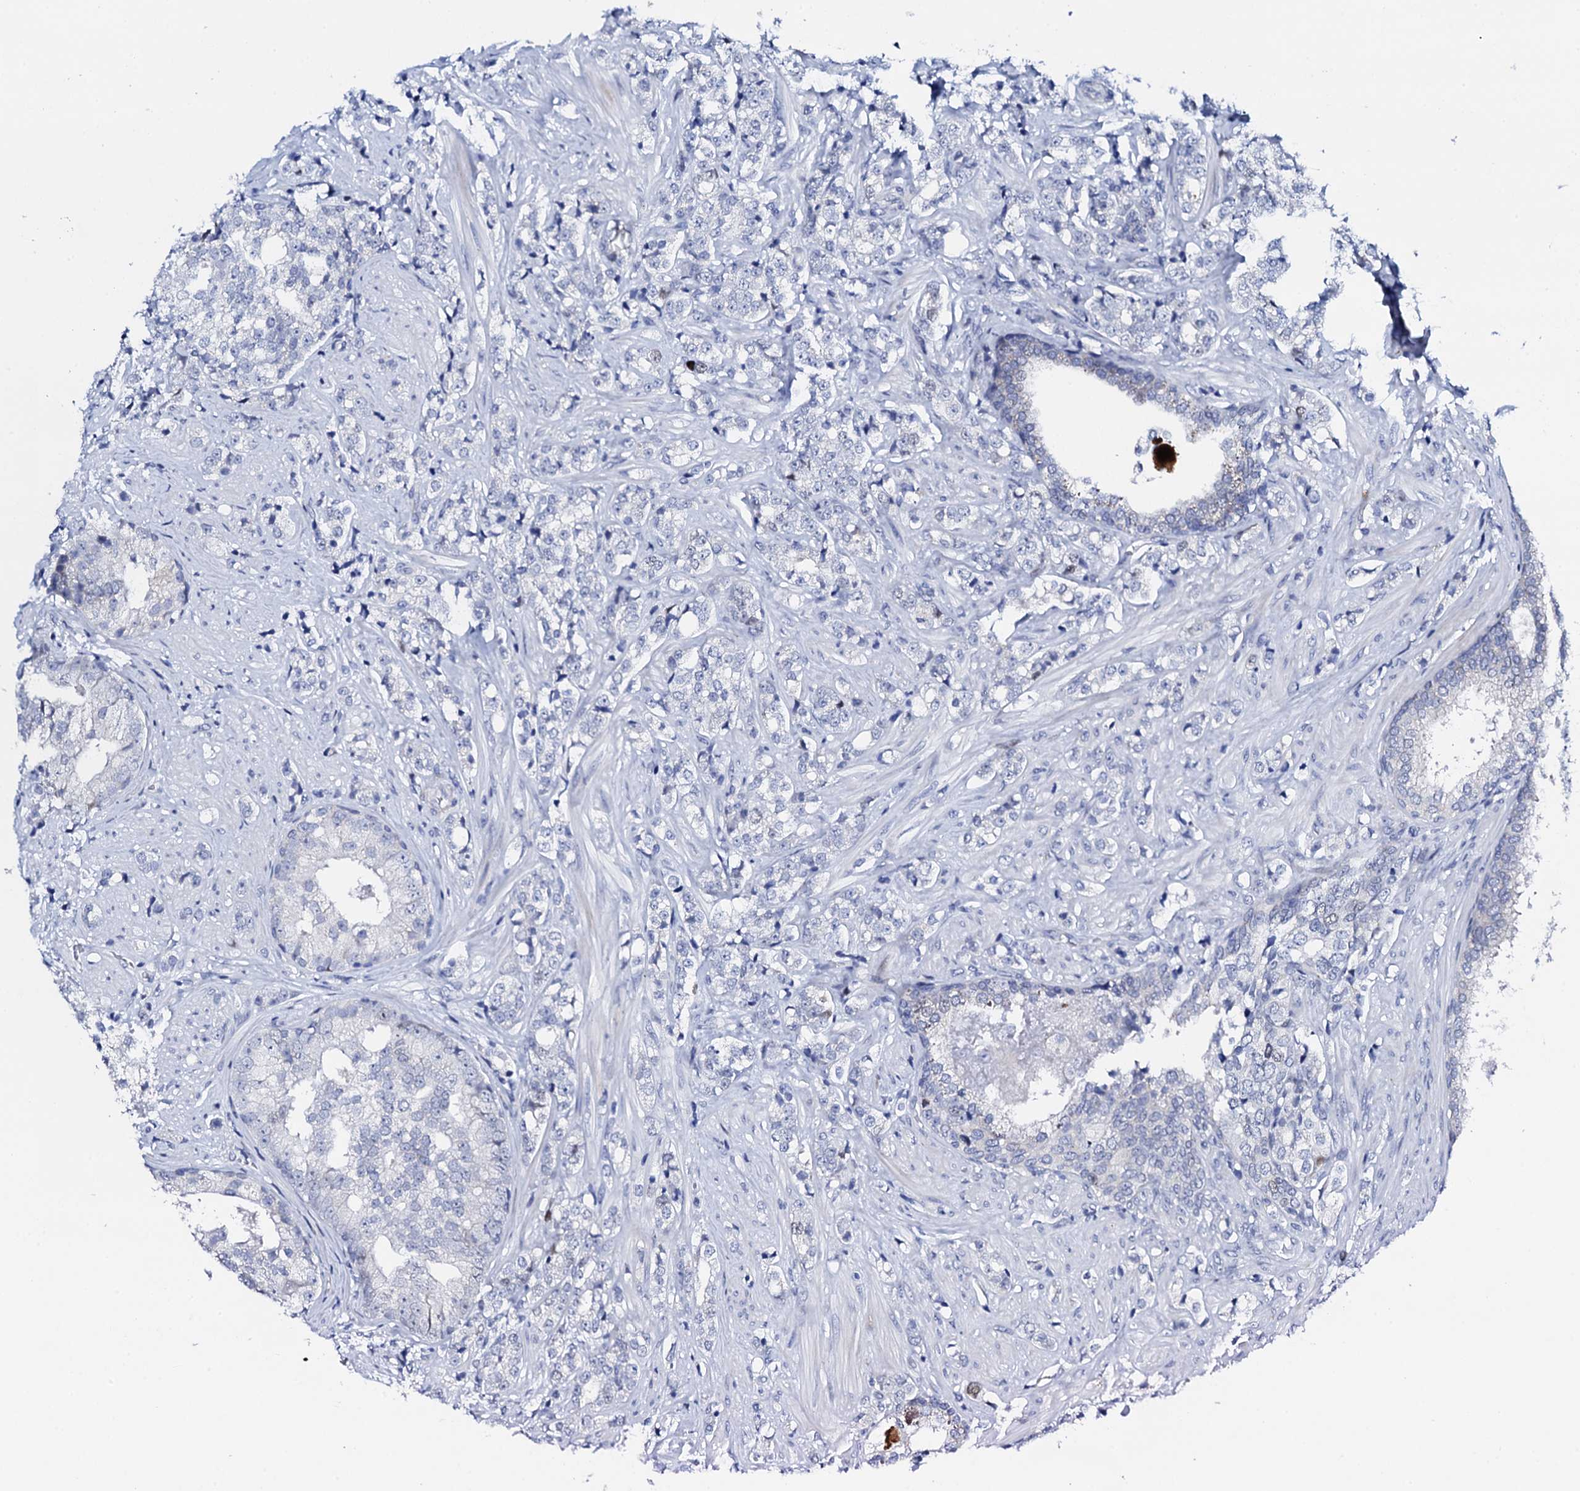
{"staining": {"intensity": "negative", "quantity": "none", "location": "none"}, "tissue": "prostate cancer", "cell_type": "Tumor cells", "image_type": "cancer", "snomed": [{"axis": "morphology", "description": "Adenocarcinoma, High grade"}, {"axis": "topography", "description": "Prostate"}], "caption": "Photomicrograph shows no significant protein expression in tumor cells of adenocarcinoma (high-grade) (prostate). The staining was performed using DAB (3,3'-diaminobenzidine) to visualize the protein expression in brown, while the nuclei were stained in blue with hematoxylin (Magnification: 20x).", "gene": "NUDT13", "patient": {"sex": "male", "age": 69}}